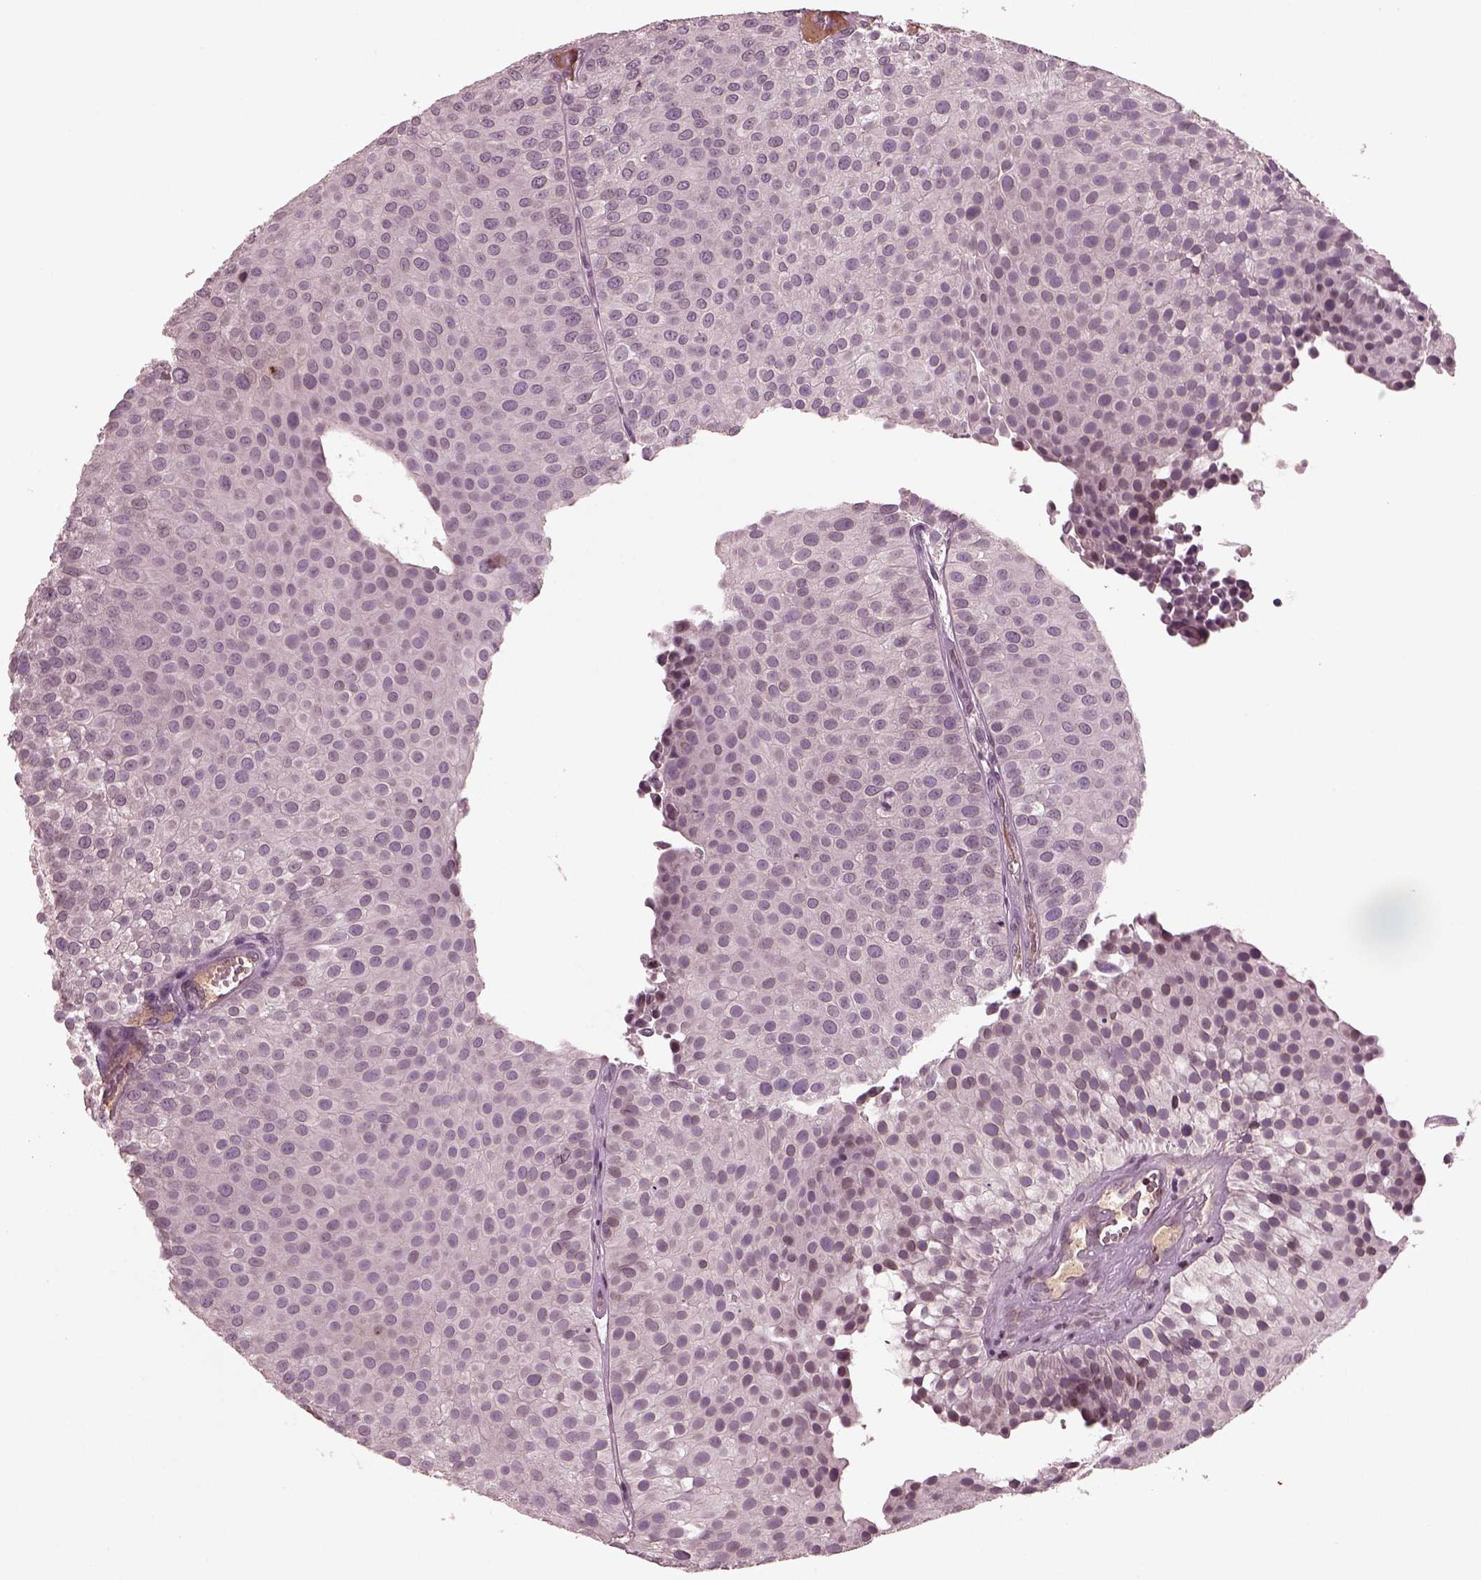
{"staining": {"intensity": "negative", "quantity": "none", "location": "none"}, "tissue": "urothelial cancer", "cell_type": "Tumor cells", "image_type": "cancer", "snomed": [{"axis": "morphology", "description": "Urothelial carcinoma, Low grade"}, {"axis": "topography", "description": "Urinary bladder"}], "caption": "Immunohistochemistry (IHC) micrograph of neoplastic tissue: human urothelial cancer stained with DAB (3,3'-diaminobenzidine) exhibits no significant protein expression in tumor cells.", "gene": "PTX4", "patient": {"sex": "female", "age": 87}}